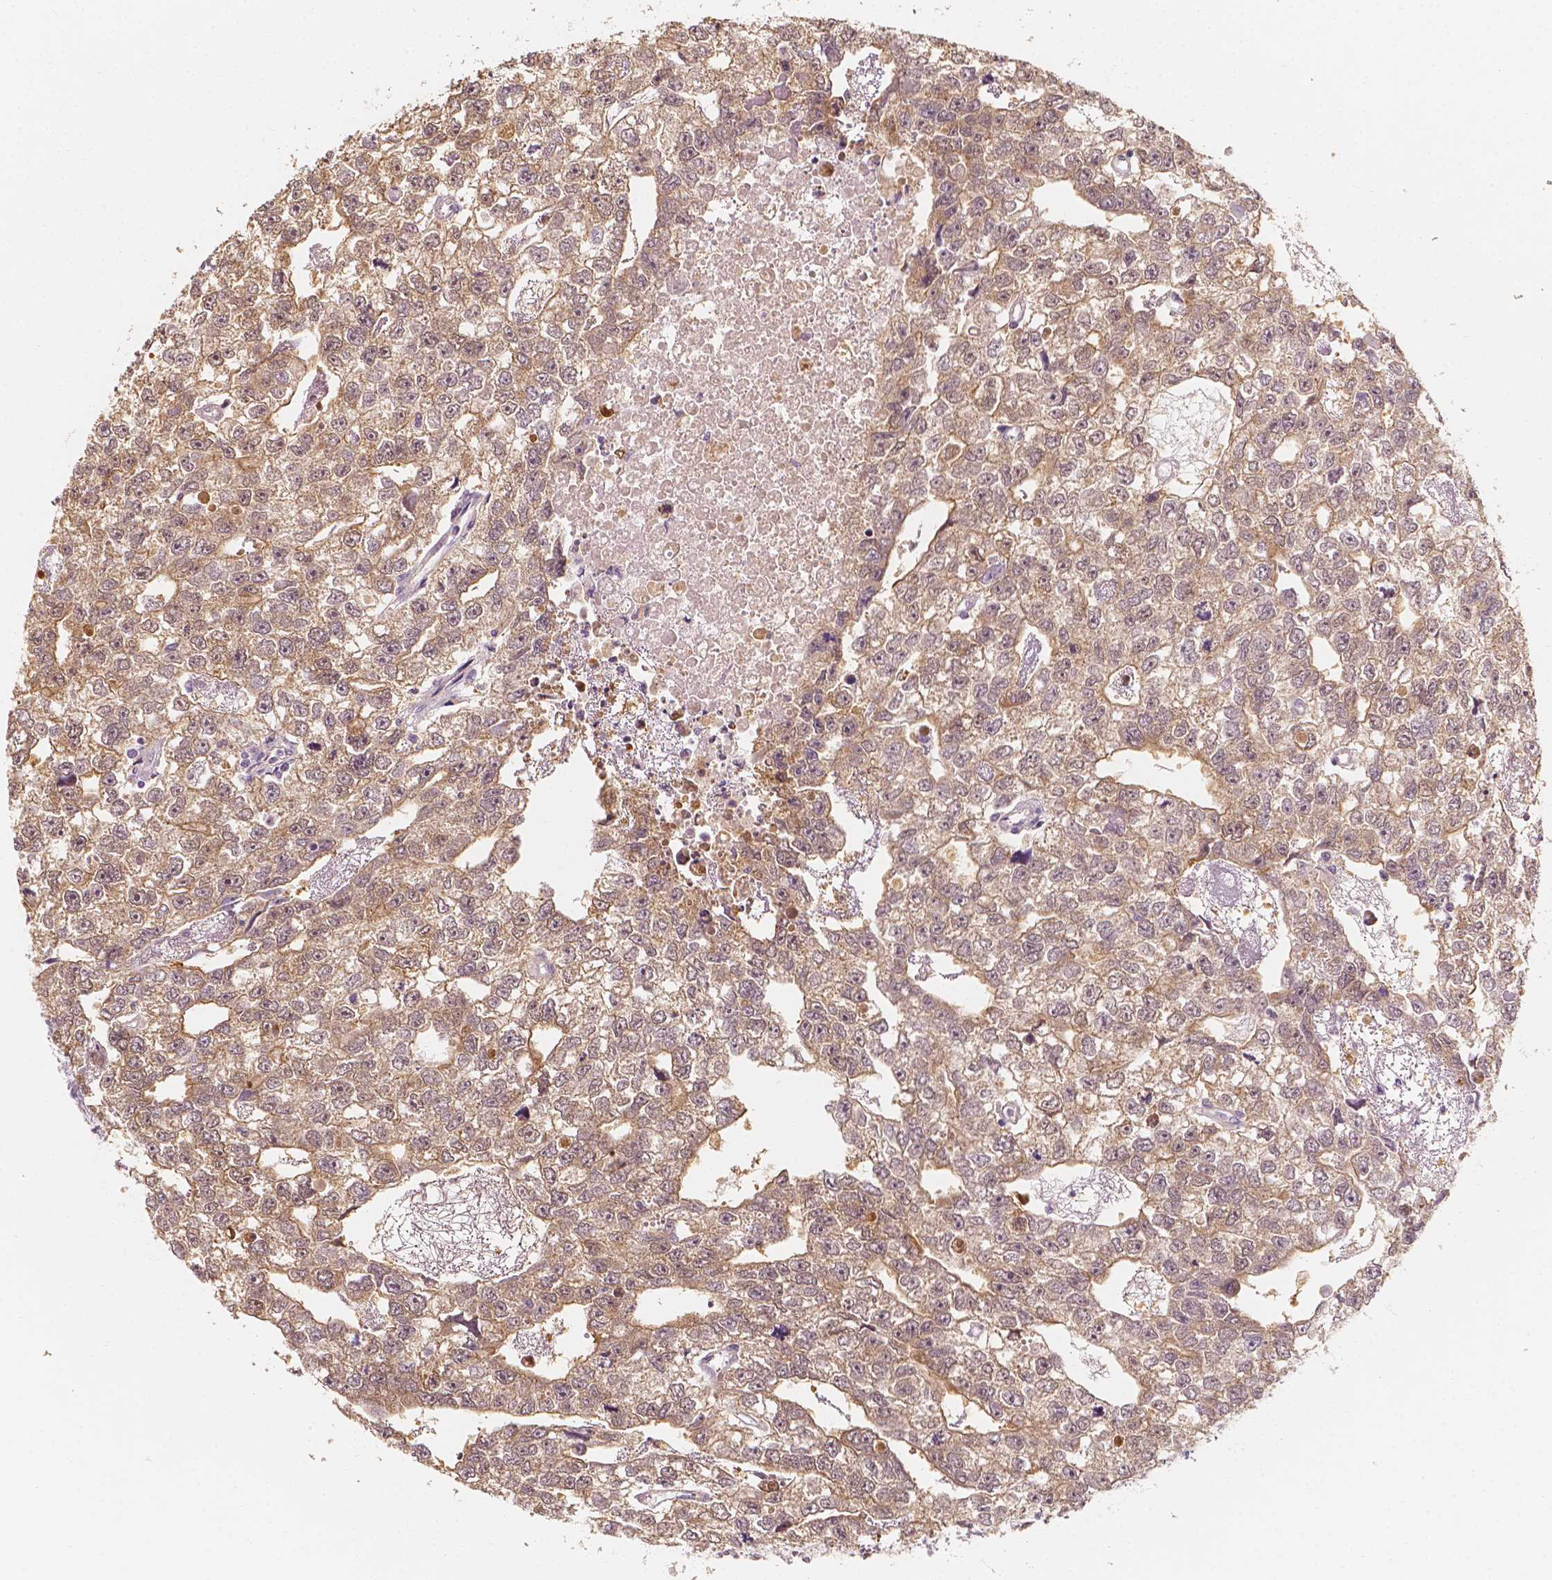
{"staining": {"intensity": "moderate", "quantity": ">75%", "location": "cytoplasmic/membranous"}, "tissue": "testis cancer", "cell_type": "Tumor cells", "image_type": "cancer", "snomed": [{"axis": "morphology", "description": "Carcinoma, Embryonal, NOS"}, {"axis": "morphology", "description": "Teratoma, malignant, NOS"}, {"axis": "topography", "description": "Testis"}], "caption": "High-magnification brightfield microscopy of testis cancer (embryonal carcinoma) stained with DAB (3,3'-diaminobenzidine) (brown) and counterstained with hematoxylin (blue). tumor cells exhibit moderate cytoplasmic/membranous staining is seen in approximately>75% of cells.", "gene": "SHPK", "patient": {"sex": "male", "age": 44}}